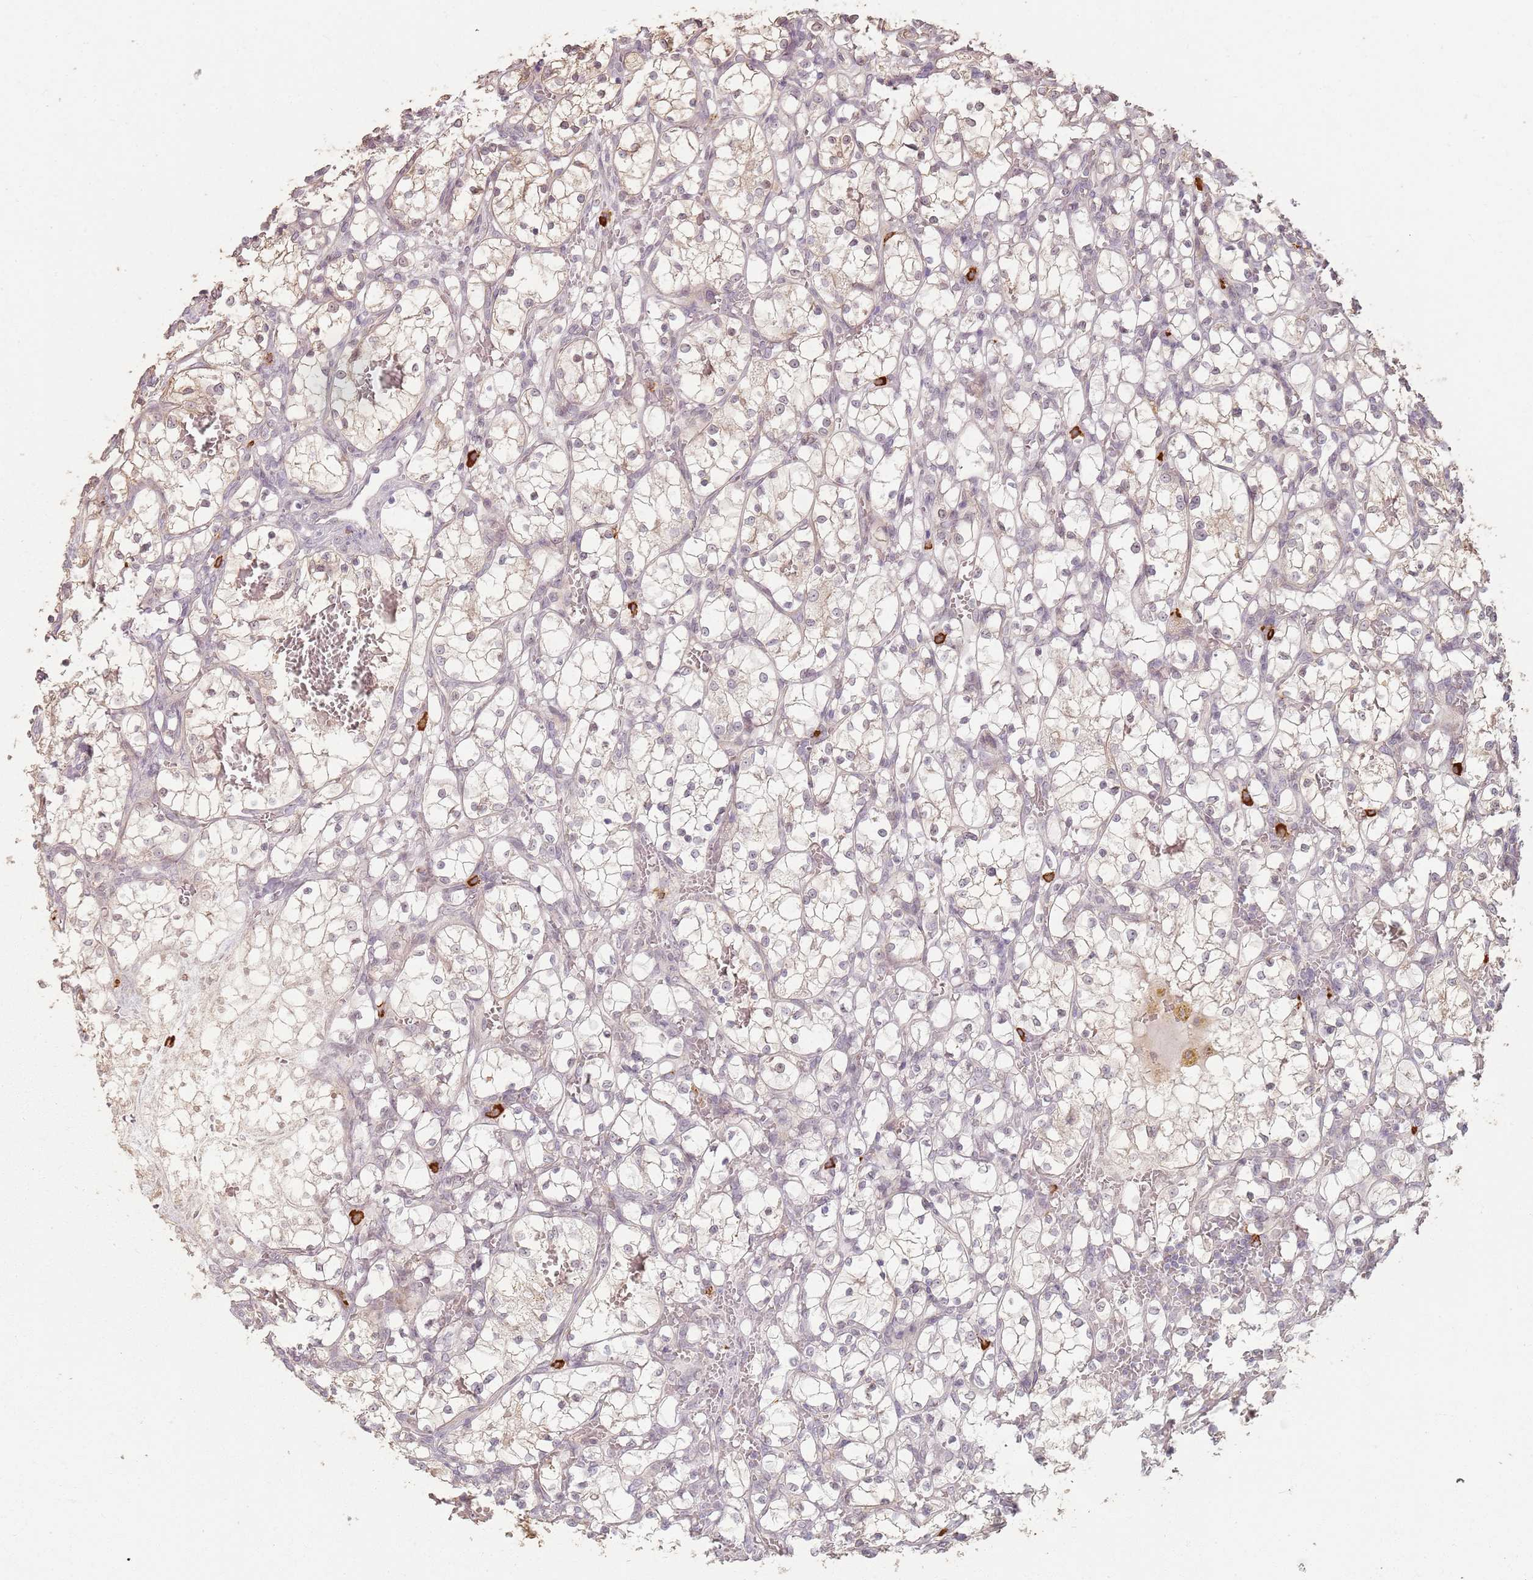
{"staining": {"intensity": "negative", "quantity": "none", "location": "none"}, "tissue": "renal cancer", "cell_type": "Tumor cells", "image_type": "cancer", "snomed": [{"axis": "morphology", "description": "Adenocarcinoma, NOS"}, {"axis": "topography", "description": "Kidney"}], "caption": "Human renal adenocarcinoma stained for a protein using IHC displays no positivity in tumor cells.", "gene": "CCDC168", "patient": {"sex": "female", "age": 69}}